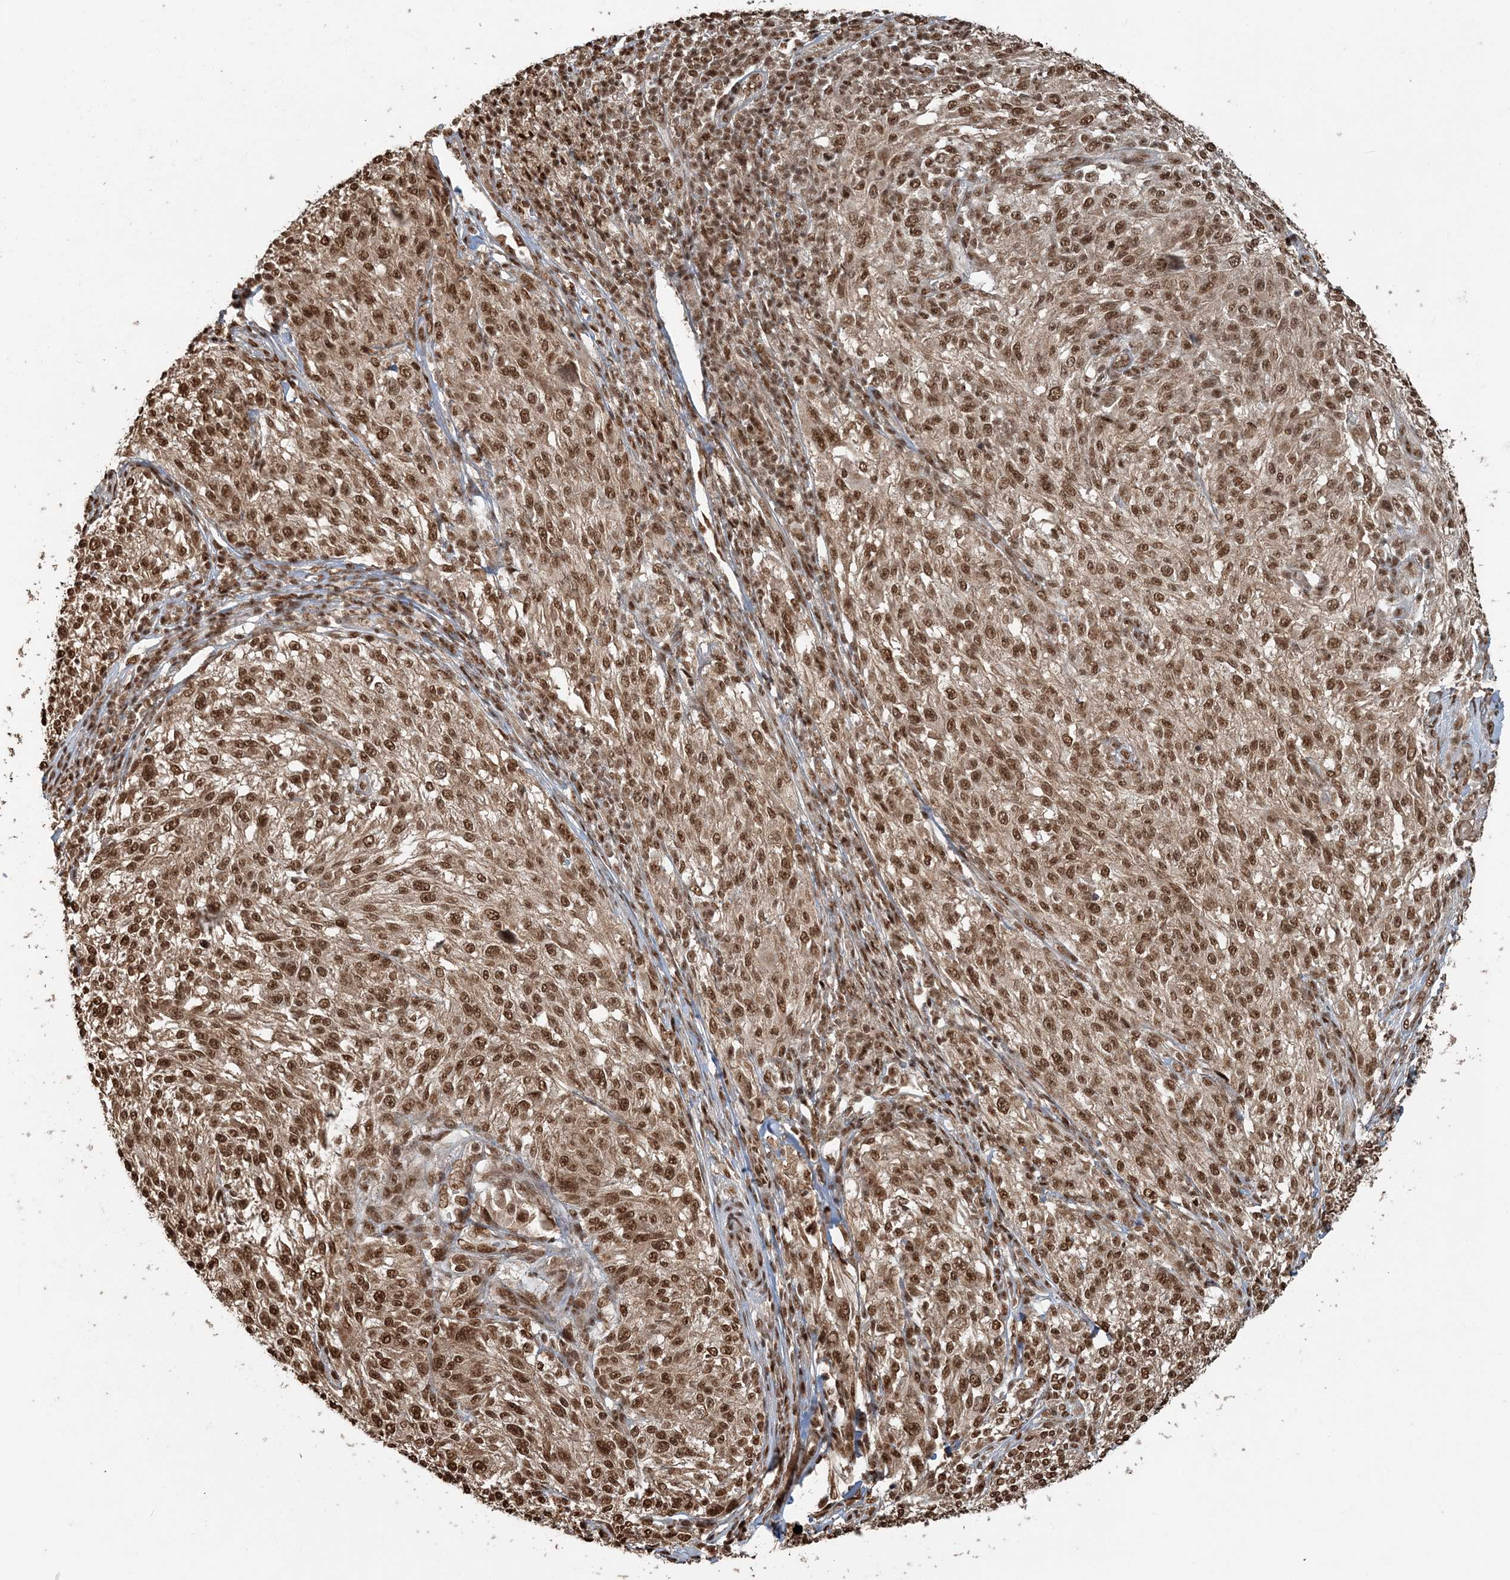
{"staining": {"intensity": "moderate", "quantity": ">75%", "location": "nuclear"}, "tissue": "melanoma", "cell_type": "Tumor cells", "image_type": "cancer", "snomed": [{"axis": "morphology", "description": "Malignant melanoma, NOS"}, {"axis": "topography", "description": "Skin of trunk"}], "caption": "Protein staining exhibits moderate nuclear positivity in approximately >75% of tumor cells in malignant melanoma.", "gene": "ARHGAP35", "patient": {"sex": "male", "age": 71}}